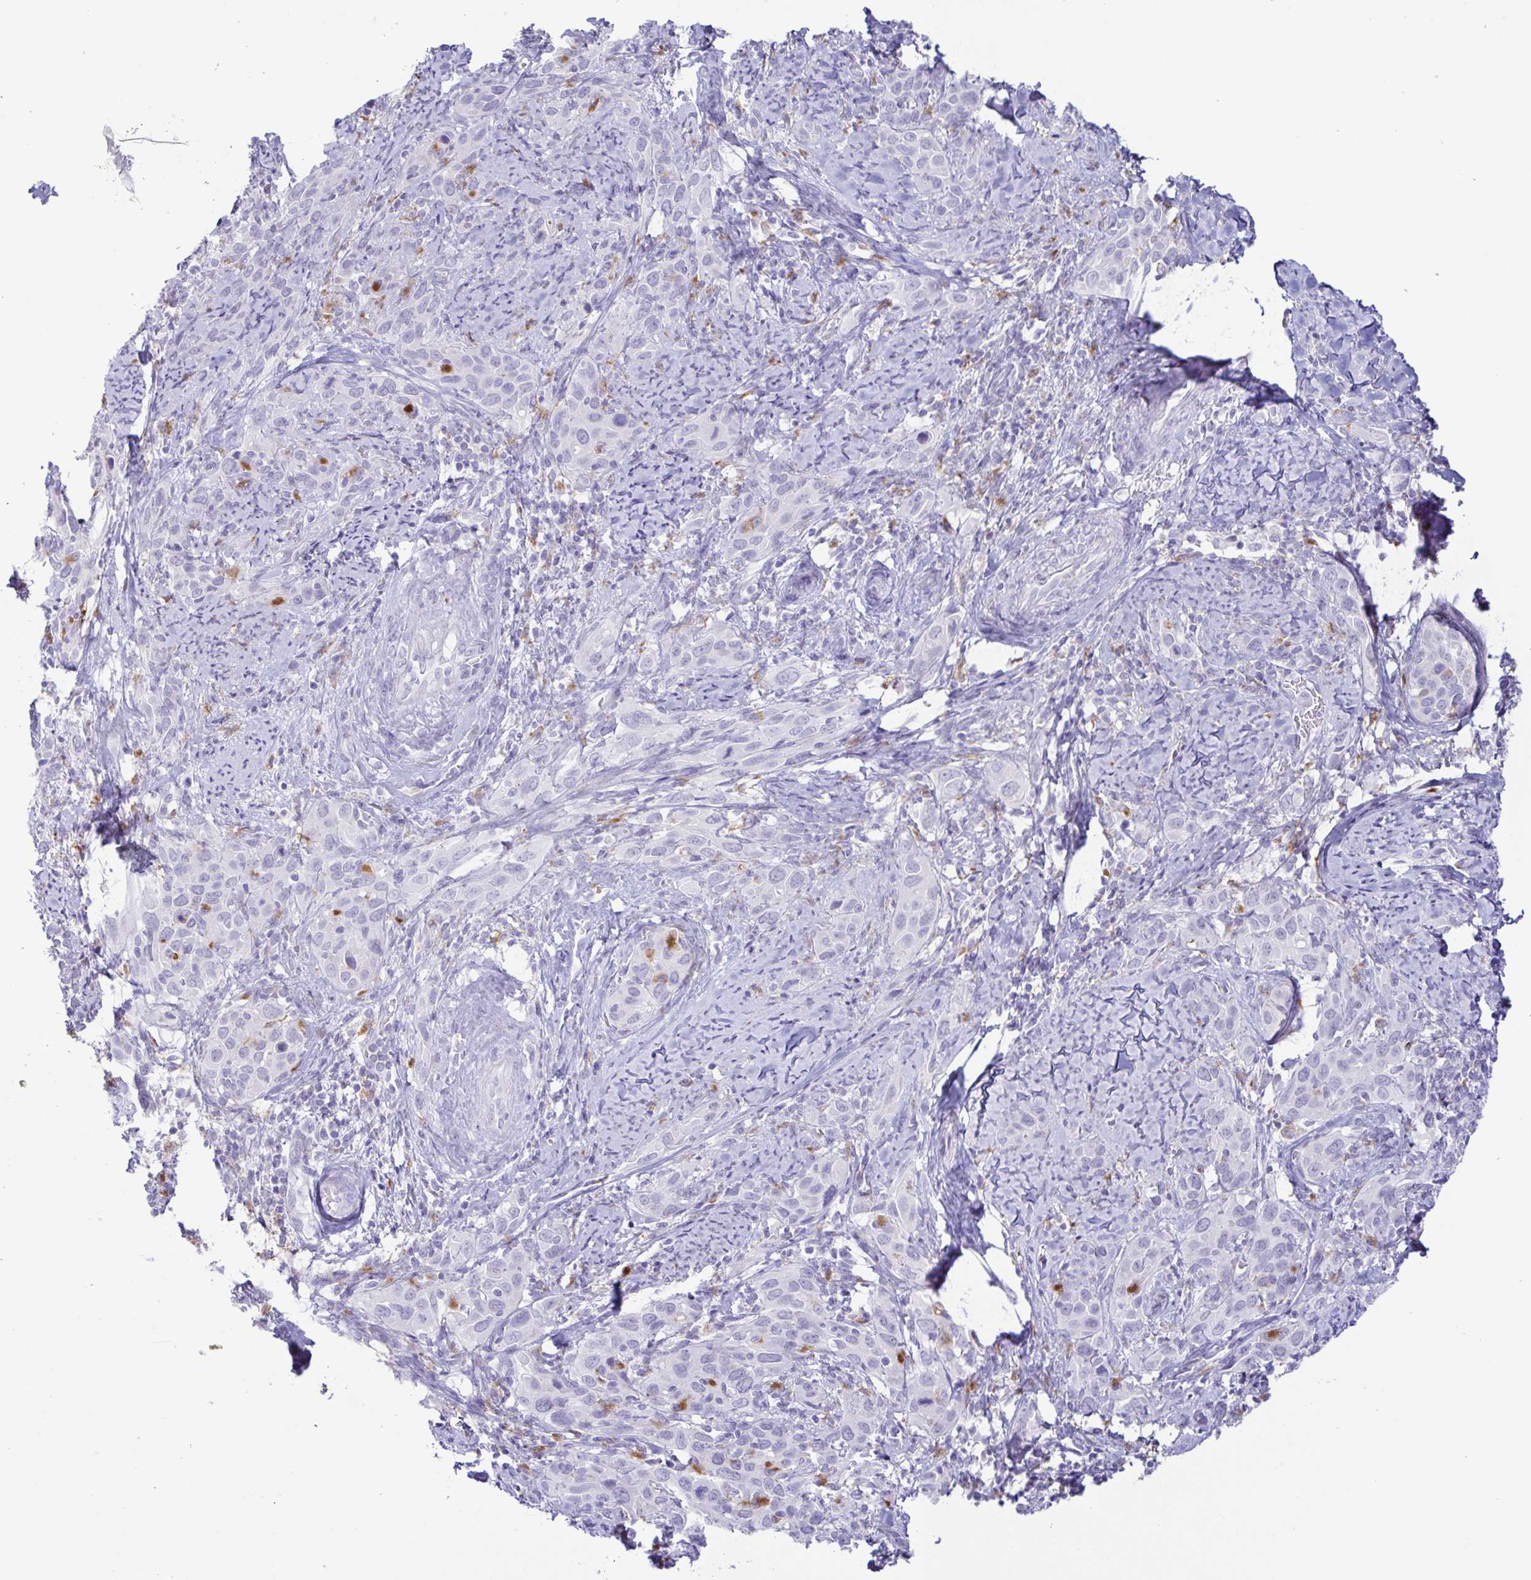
{"staining": {"intensity": "moderate", "quantity": "<25%", "location": "cytoplasmic/membranous"}, "tissue": "cervical cancer", "cell_type": "Tumor cells", "image_type": "cancer", "snomed": [{"axis": "morphology", "description": "Squamous cell carcinoma, NOS"}, {"axis": "topography", "description": "Cervix"}], "caption": "The micrograph demonstrates immunohistochemical staining of cervical cancer. There is moderate cytoplasmic/membranous staining is appreciated in approximately <25% of tumor cells. (DAB (3,3'-diaminobenzidine) = brown stain, brightfield microscopy at high magnification).", "gene": "ATP6V1G2", "patient": {"sex": "female", "age": 51}}